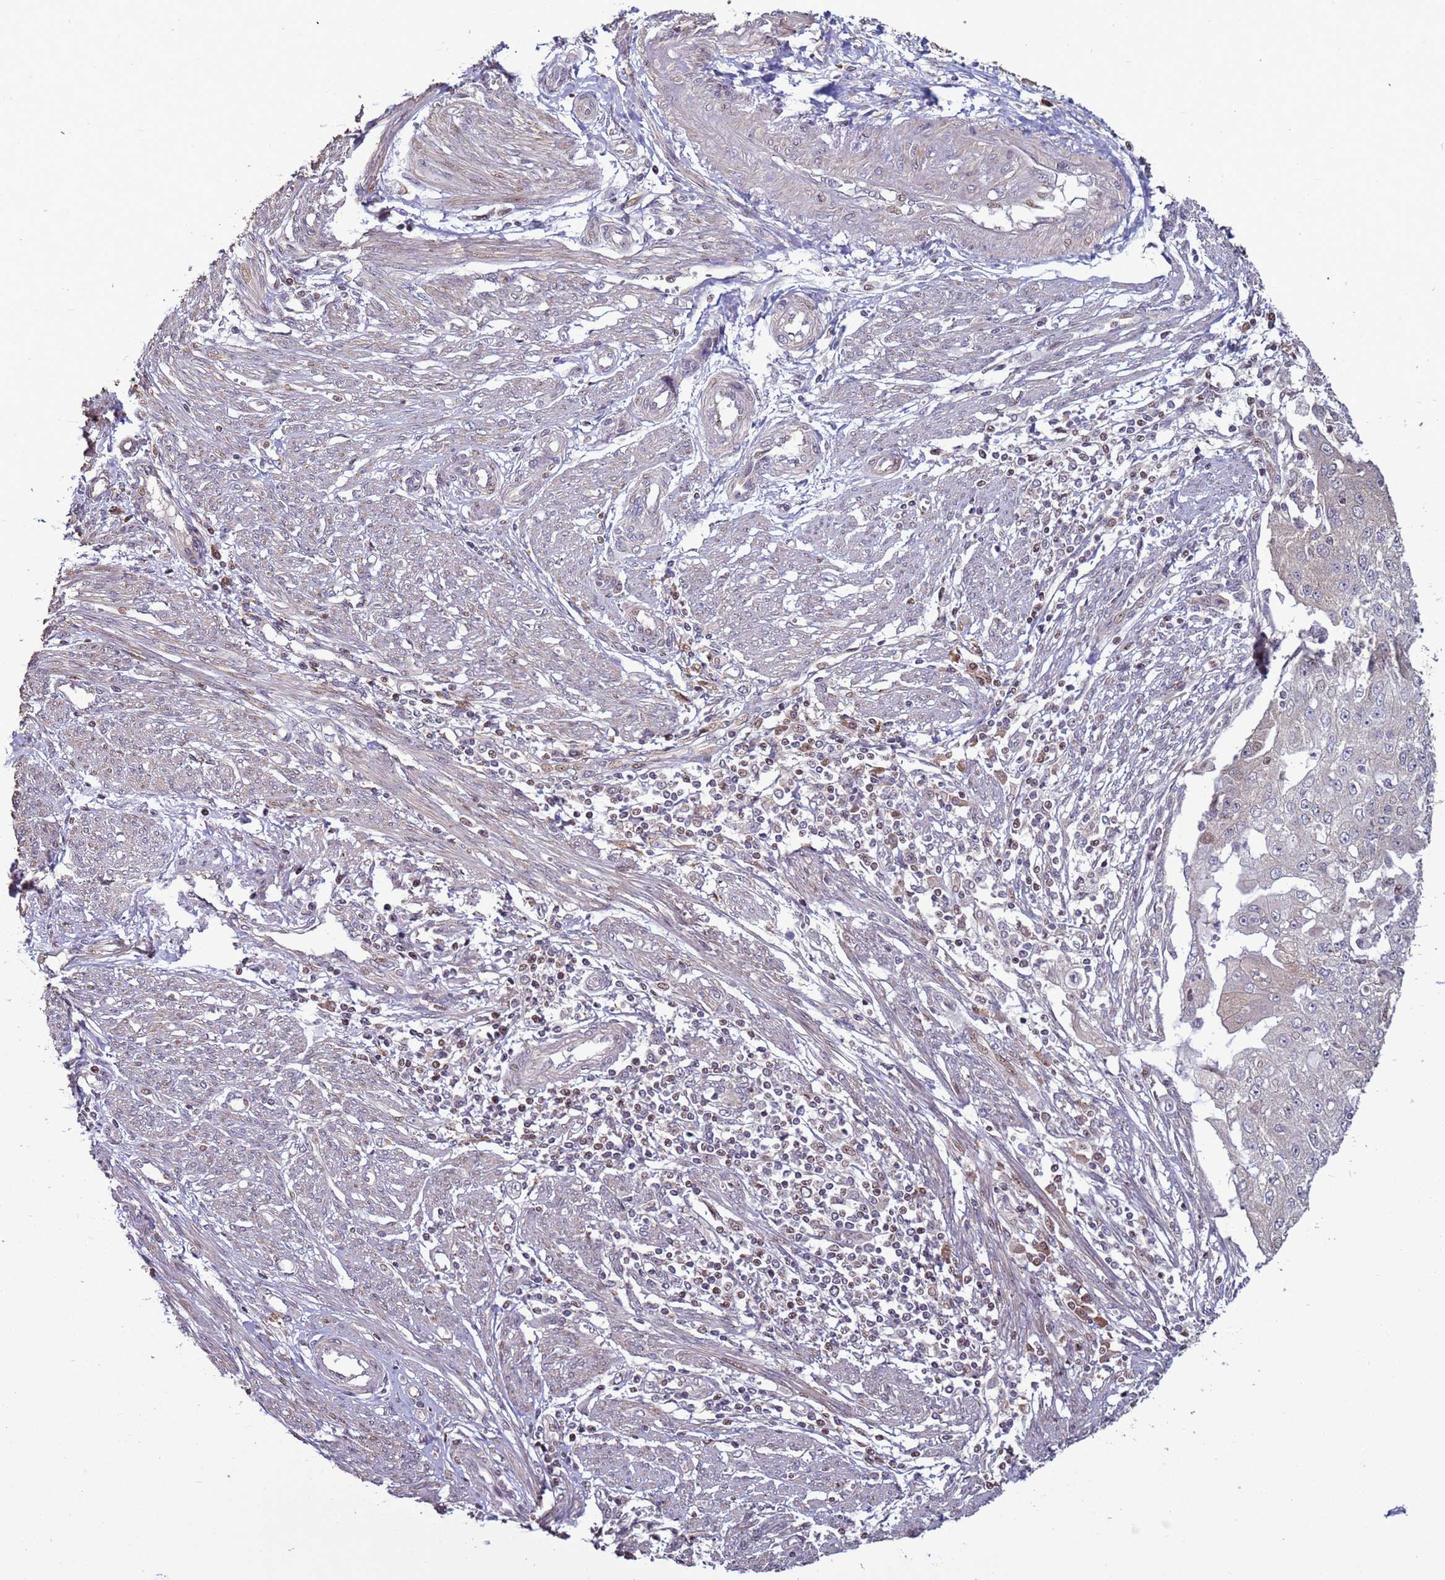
{"staining": {"intensity": "negative", "quantity": "none", "location": "none"}, "tissue": "endometrial cancer", "cell_type": "Tumor cells", "image_type": "cancer", "snomed": [{"axis": "morphology", "description": "Adenocarcinoma, NOS"}, {"axis": "topography", "description": "Endometrium"}], "caption": "This is a histopathology image of IHC staining of endometrial adenocarcinoma, which shows no expression in tumor cells. (DAB (3,3'-diaminobenzidine) immunohistochemistry visualized using brightfield microscopy, high magnification).", "gene": "HGH1", "patient": {"sex": "female", "age": 56}}